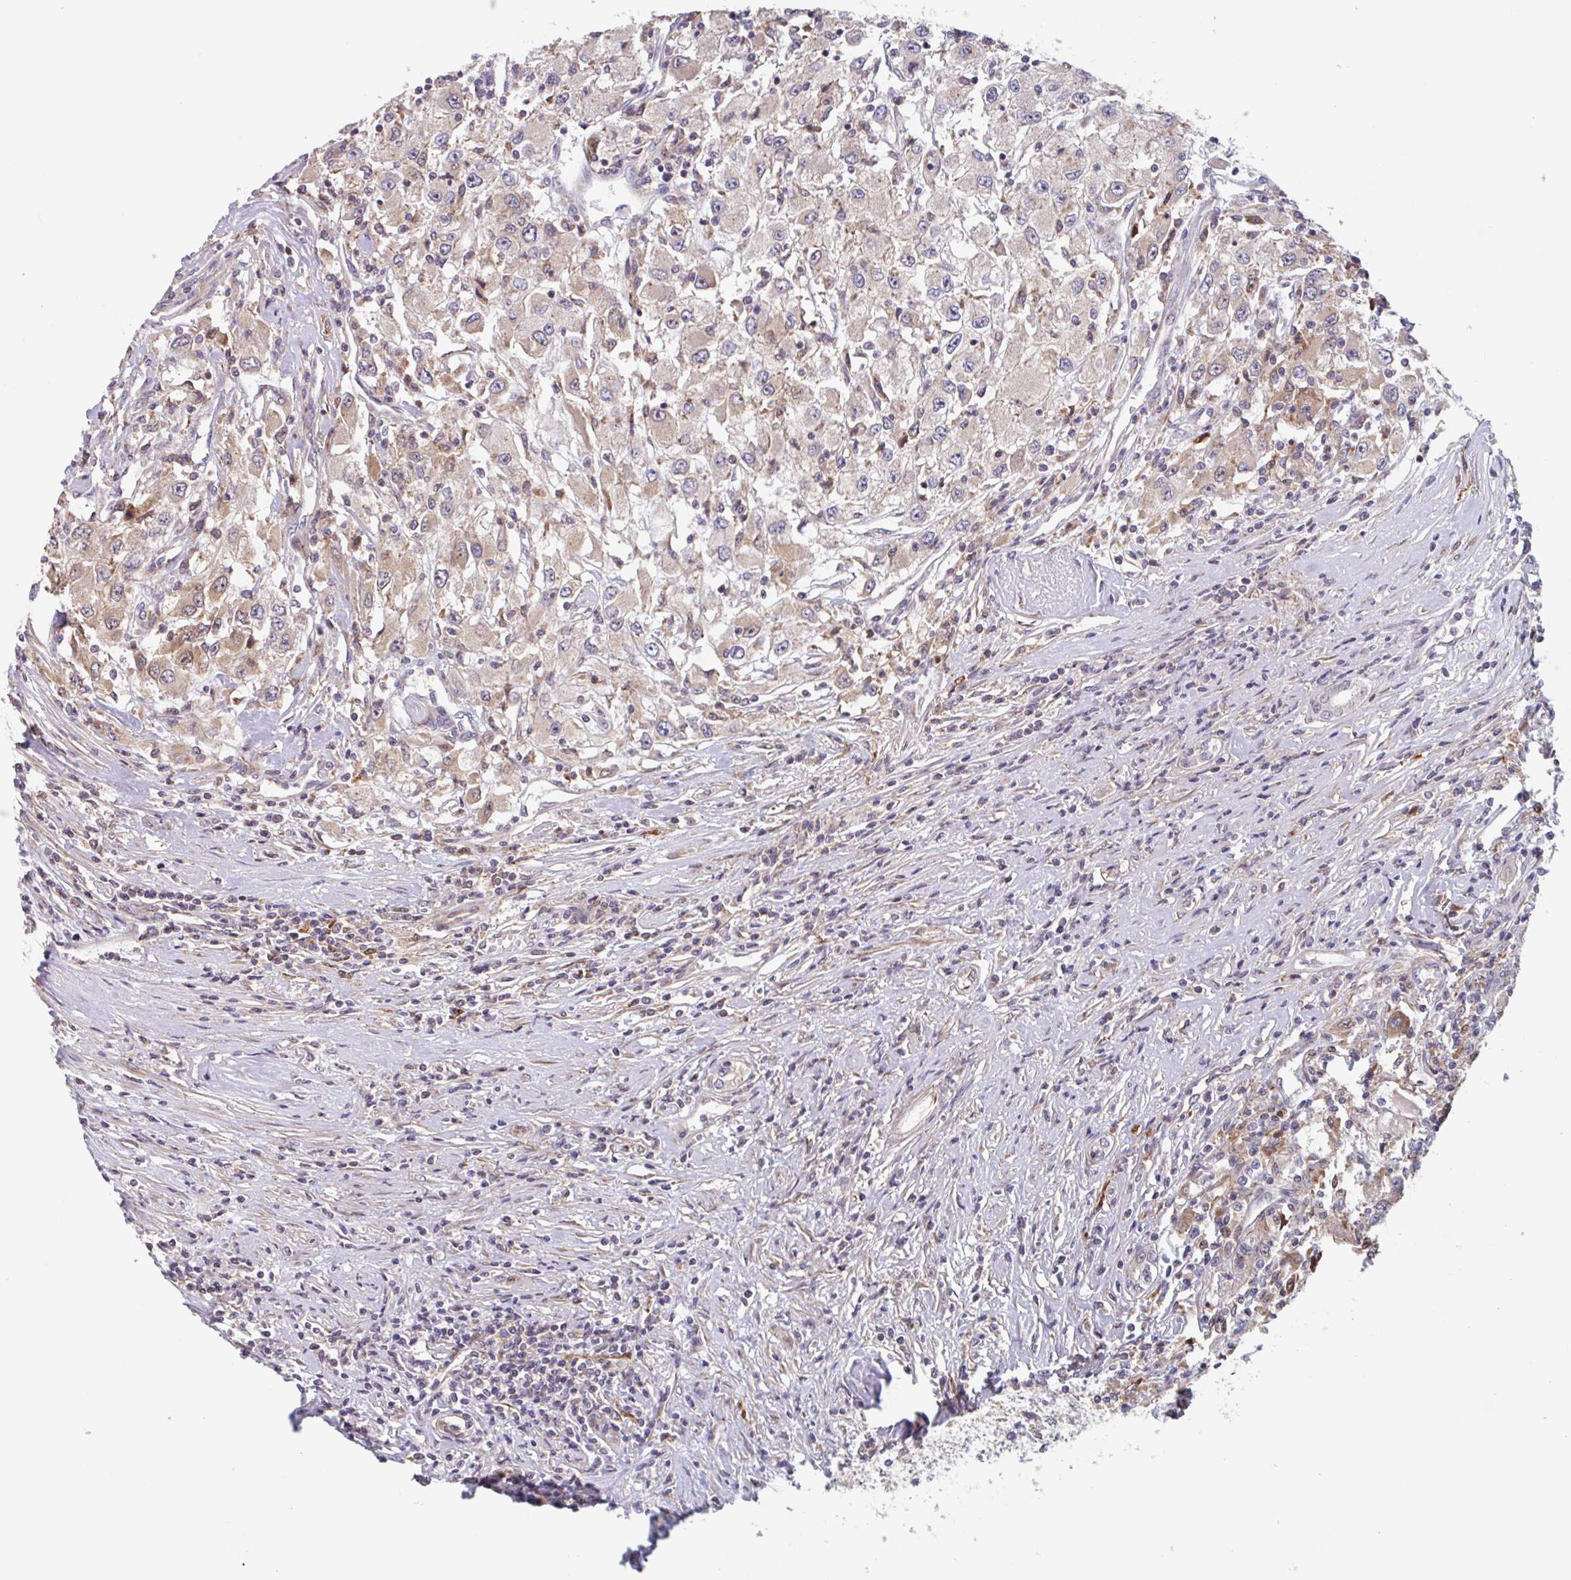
{"staining": {"intensity": "weak", "quantity": "25%-75%", "location": "cytoplasmic/membranous"}, "tissue": "renal cancer", "cell_type": "Tumor cells", "image_type": "cancer", "snomed": [{"axis": "morphology", "description": "Adenocarcinoma, NOS"}, {"axis": "topography", "description": "Kidney"}], "caption": "Immunohistochemical staining of human renal cancer (adenocarcinoma) exhibits low levels of weak cytoplasmic/membranous staining in approximately 25%-75% of tumor cells. (Brightfield microscopy of DAB IHC at high magnification).", "gene": "NUB1", "patient": {"sex": "female", "age": 67}}